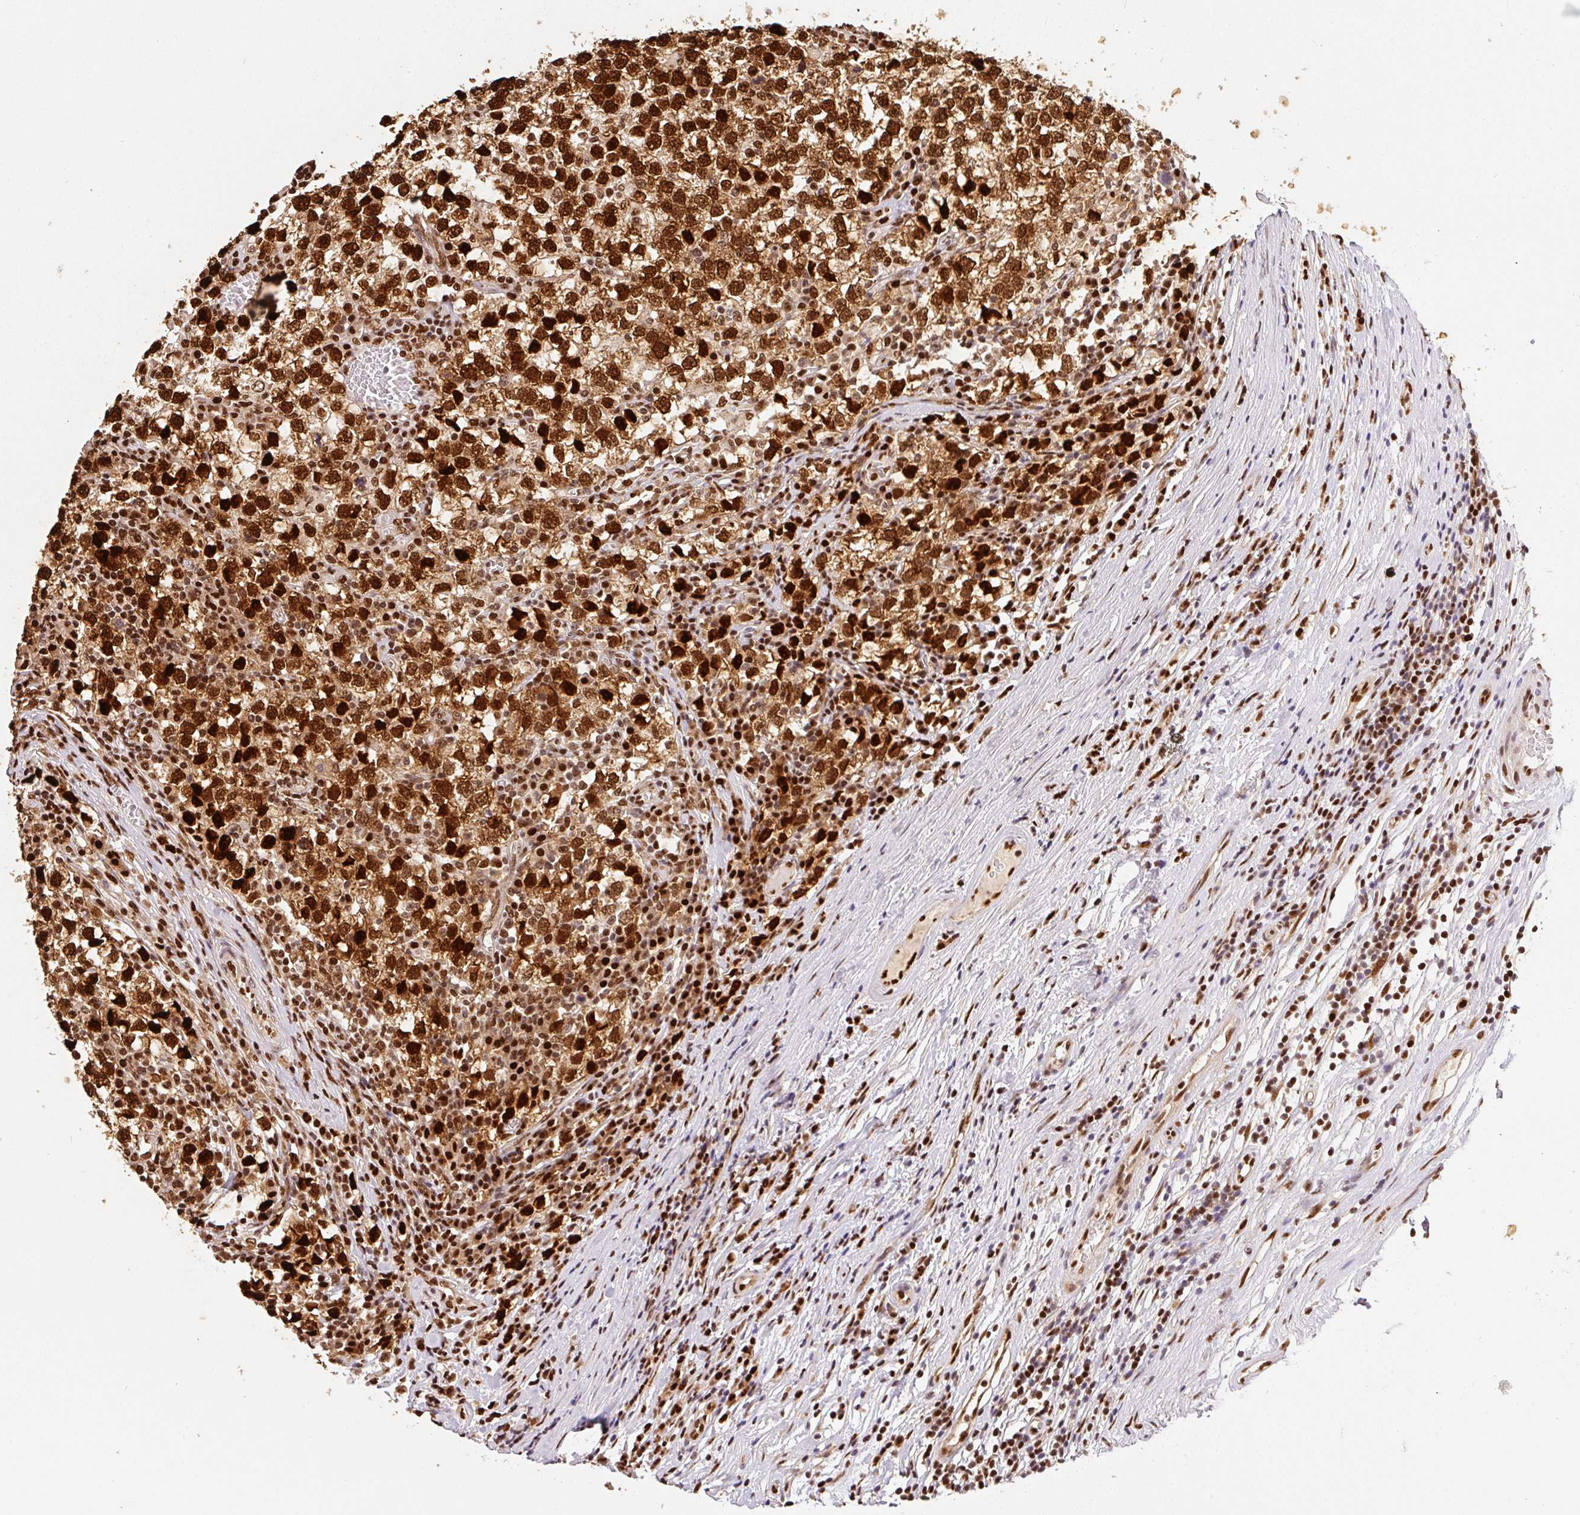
{"staining": {"intensity": "strong", "quantity": ">75%", "location": "nuclear"}, "tissue": "testis cancer", "cell_type": "Tumor cells", "image_type": "cancer", "snomed": [{"axis": "morphology", "description": "Seminoma, NOS"}, {"axis": "topography", "description": "Testis"}], "caption": "Protein expression analysis of human testis cancer (seminoma) reveals strong nuclear expression in approximately >75% of tumor cells. (brown staining indicates protein expression, while blue staining denotes nuclei).", "gene": "GPR139", "patient": {"sex": "male", "age": 65}}